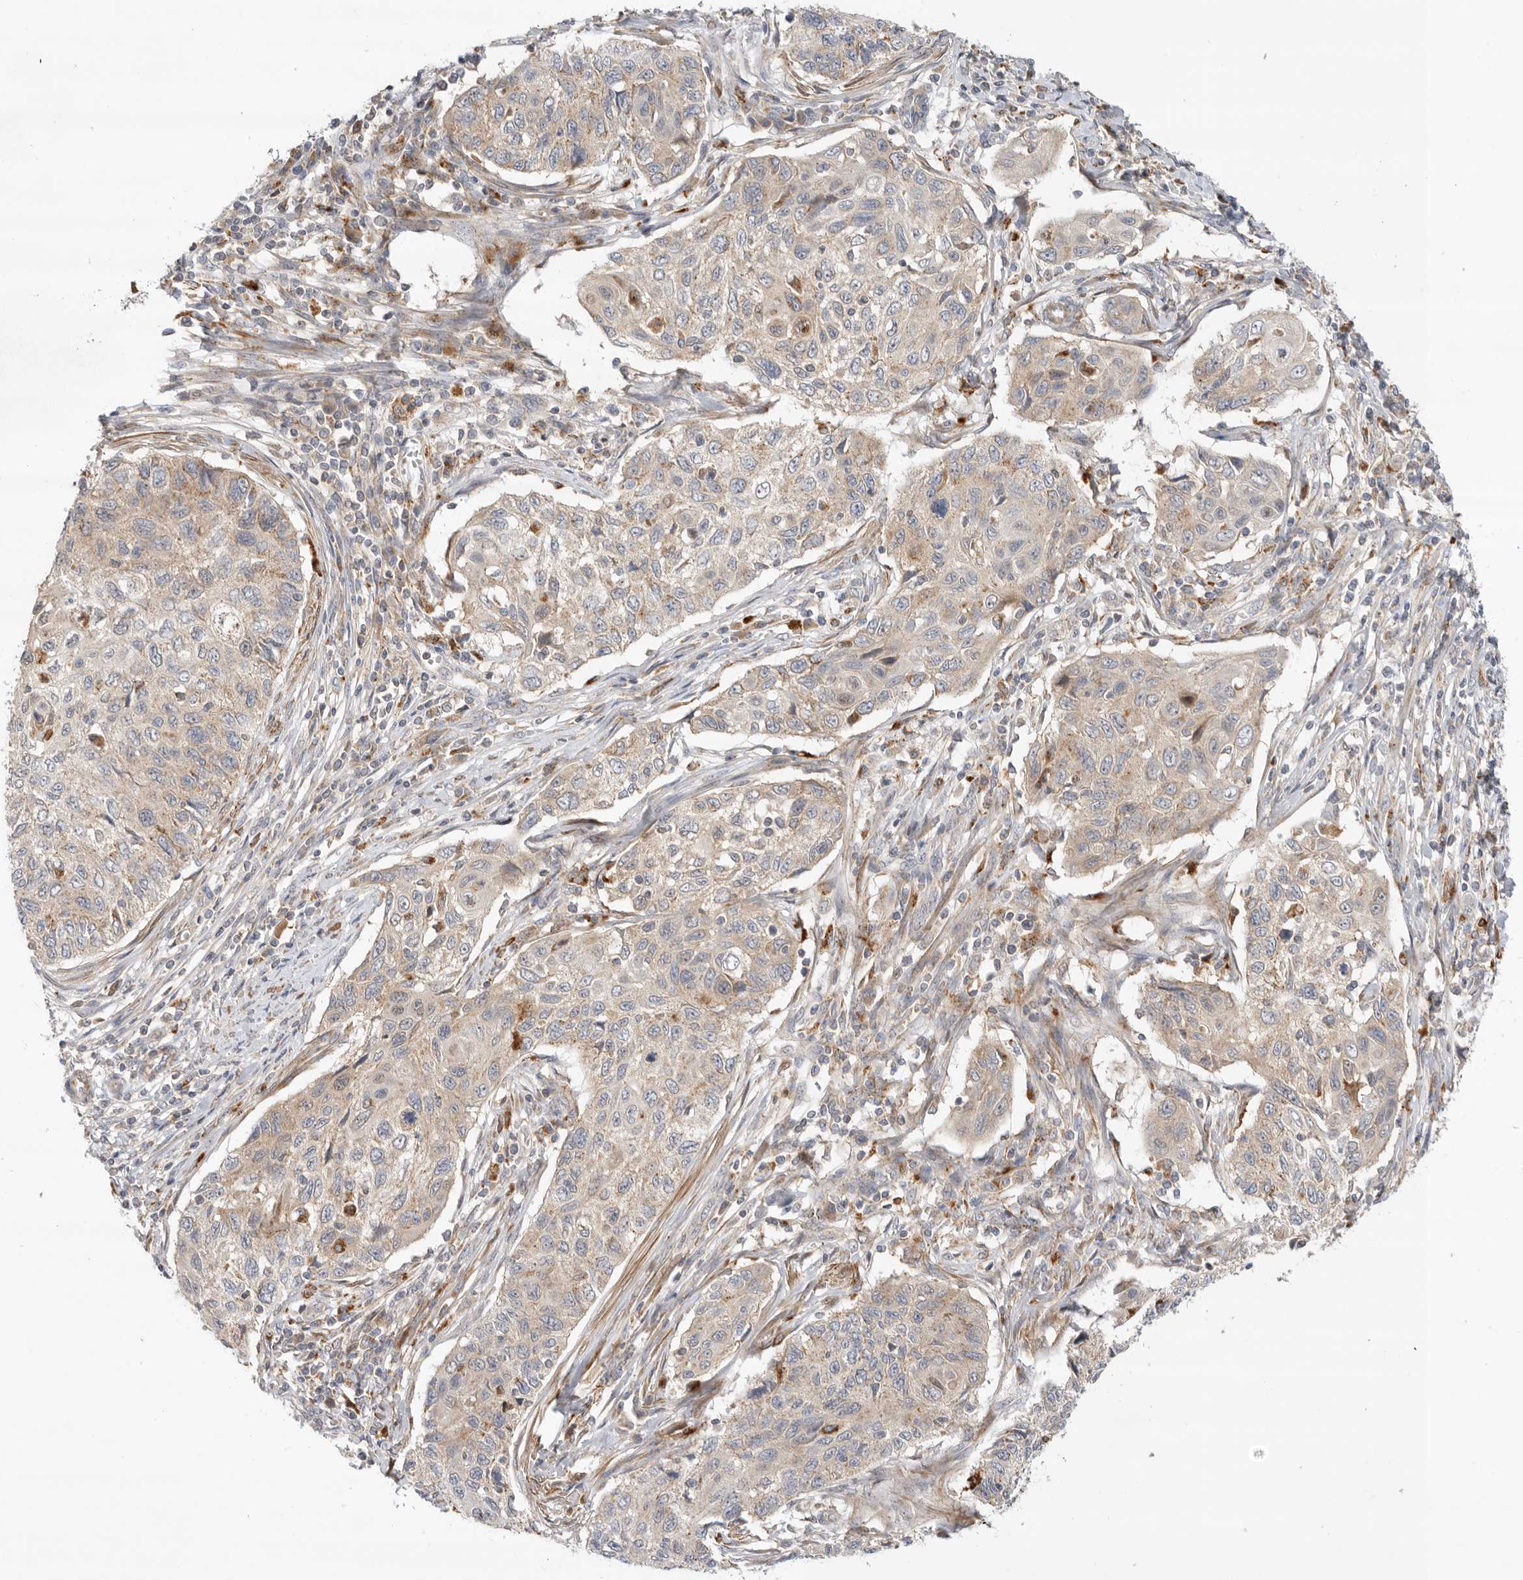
{"staining": {"intensity": "weak", "quantity": "<25%", "location": "cytoplasmic/membranous"}, "tissue": "cervical cancer", "cell_type": "Tumor cells", "image_type": "cancer", "snomed": [{"axis": "morphology", "description": "Squamous cell carcinoma, NOS"}, {"axis": "topography", "description": "Cervix"}], "caption": "Immunohistochemical staining of human cervical cancer (squamous cell carcinoma) reveals no significant positivity in tumor cells.", "gene": "GNE", "patient": {"sex": "female", "age": 70}}